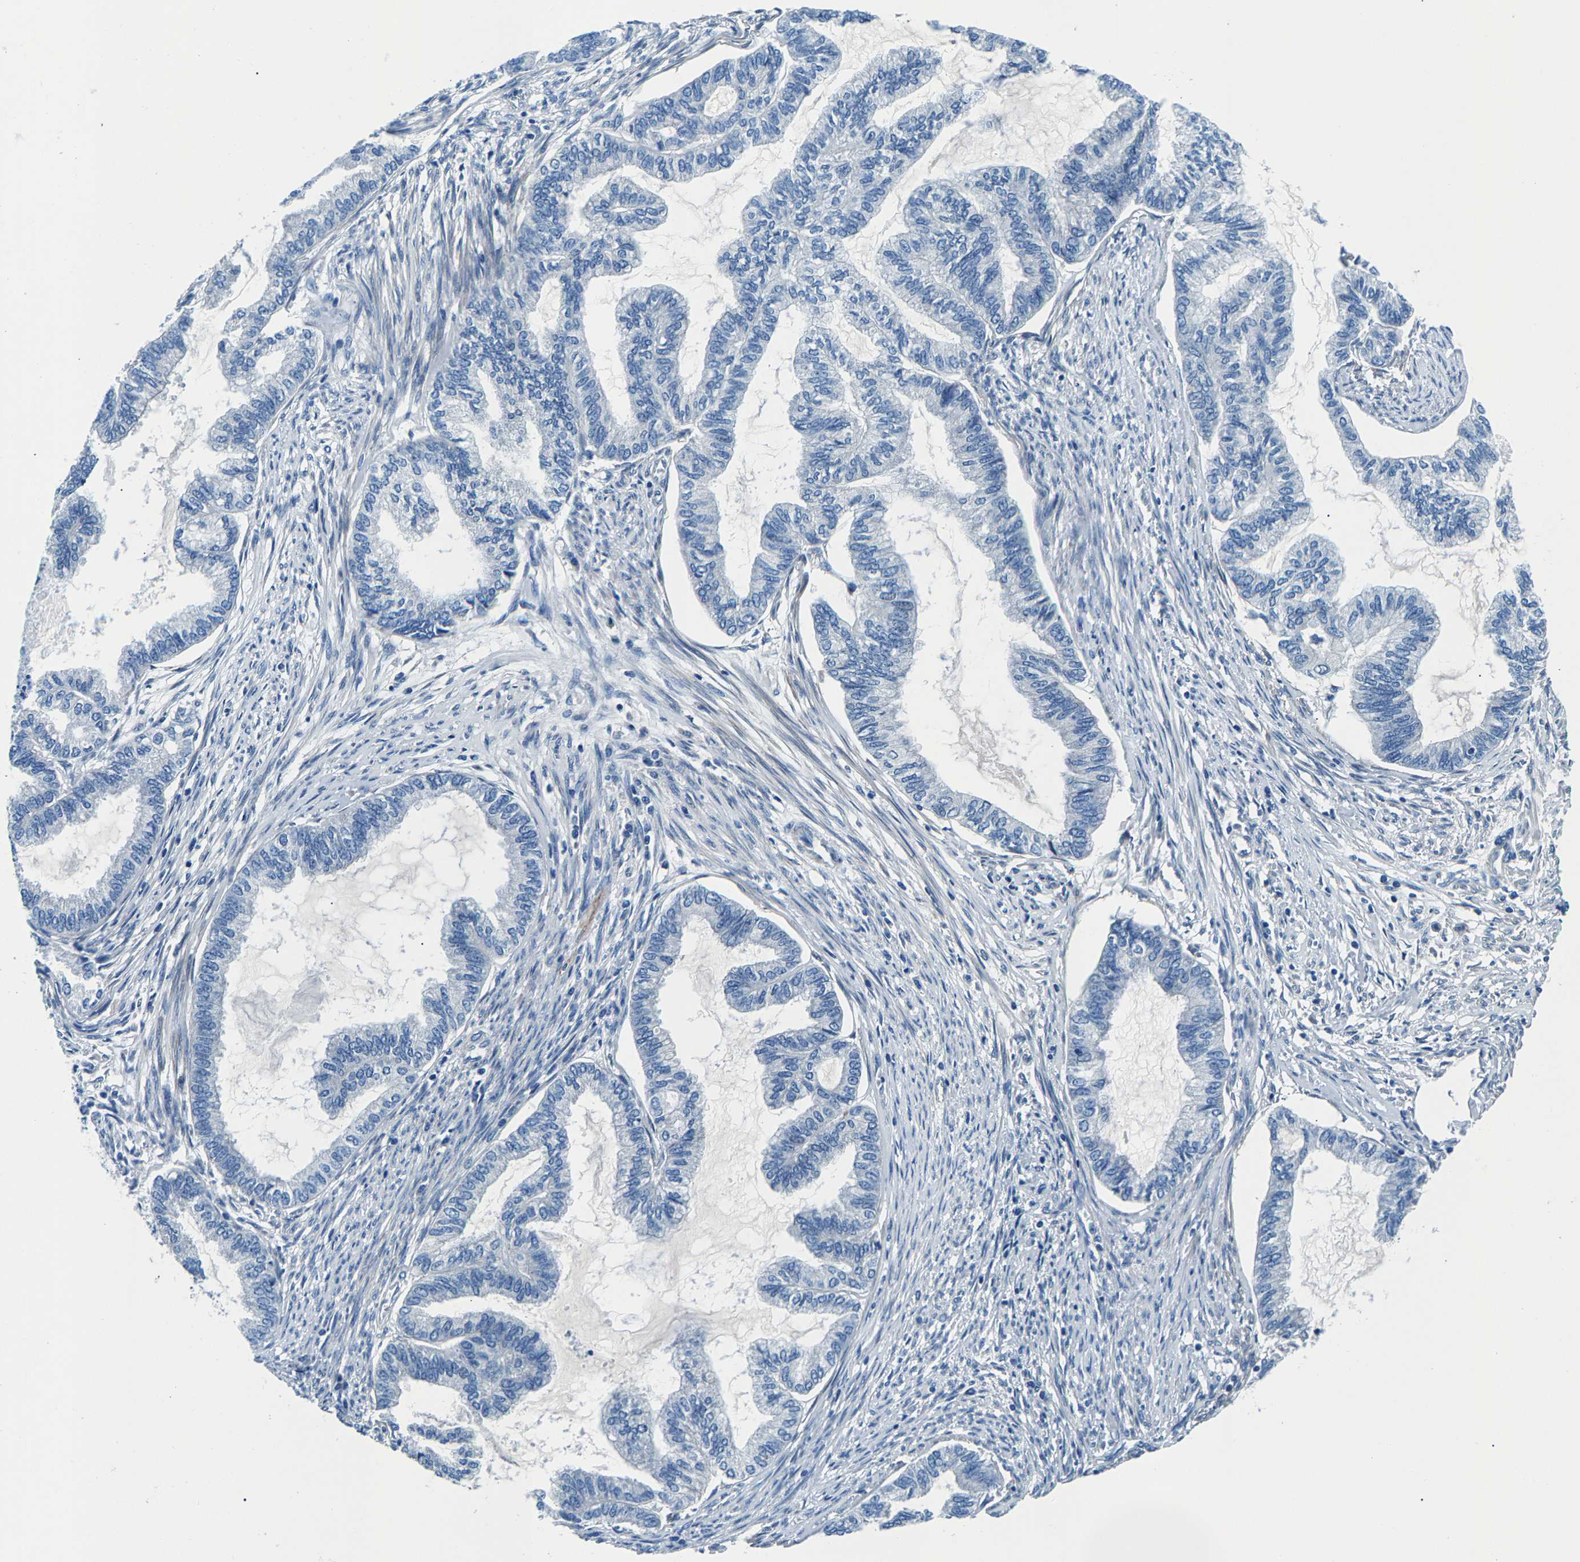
{"staining": {"intensity": "negative", "quantity": "none", "location": "none"}, "tissue": "endometrial cancer", "cell_type": "Tumor cells", "image_type": "cancer", "snomed": [{"axis": "morphology", "description": "Adenocarcinoma, NOS"}, {"axis": "topography", "description": "Endometrium"}], "caption": "This histopathology image is of adenocarcinoma (endometrial) stained with immunohistochemistry to label a protein in brown with the nuclei are counter-stained blue. There is no expression in tumor cells.", "gene": "CDRT4", "patient": {"sex": "female", "age": 86}}